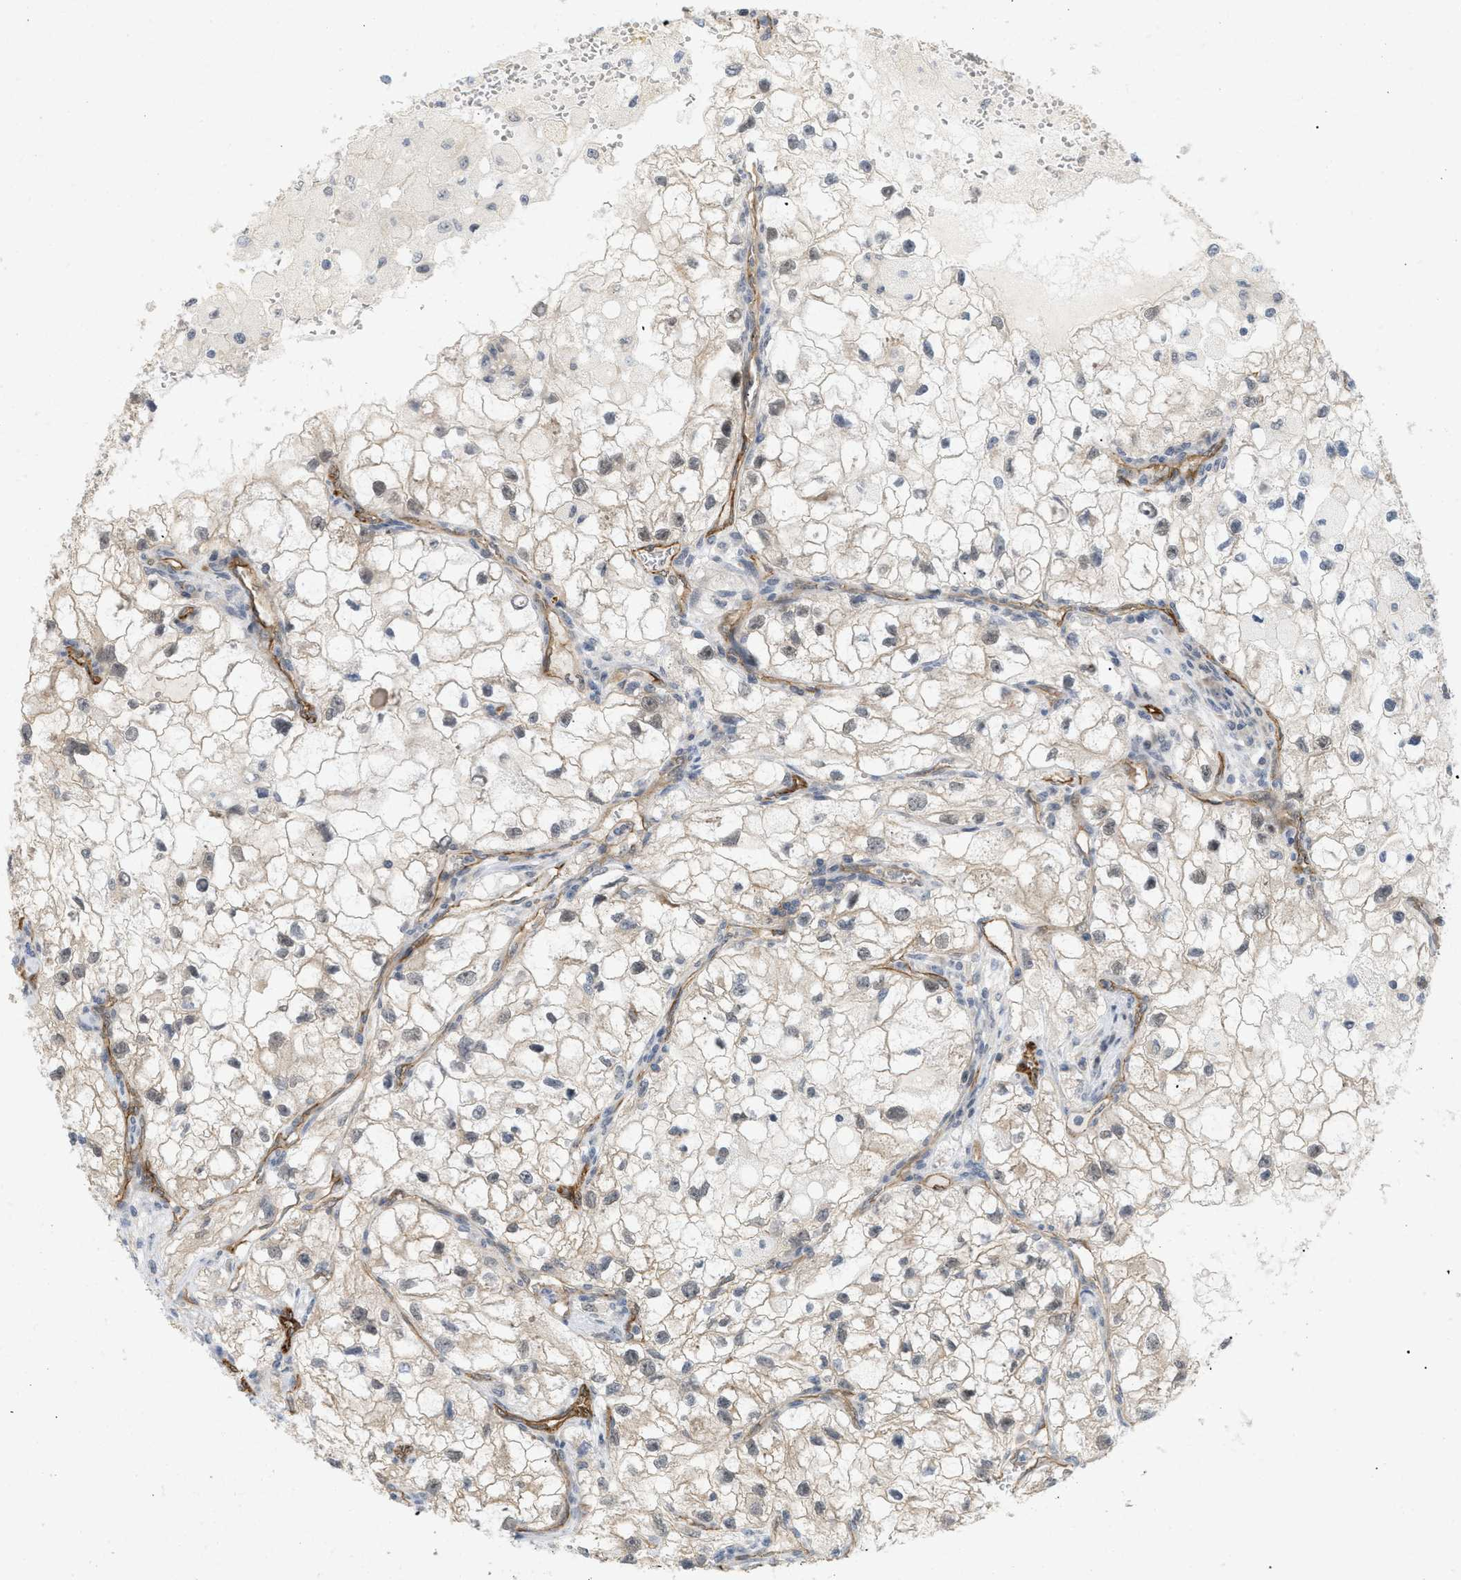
{"staining": {"intensity": "weak", "quantity": ">75%", "location": "cytoplasmic/membranous"}, "tissue": "renal cancer", "cell_type": "Tumor cells", "image_type": "cancer", "snomed": [{"axis": "morphology", "description": "Adenocarcinoma, NOS"}, {"axis": "topography", "description": "Kidney"}], "caption": "Brown immunohistochemical staining in human renal cancer reveals weak cytoplasmic/membranous expression in about >75% of tumor cells. The staining was performed using DAB to visualize the protein expression in brown, while the nuclei were stained in blue with hematoxylin (Magnification: 20x).", "gene": "PALMD", "patient": {"sex": "female", "age": 70}}